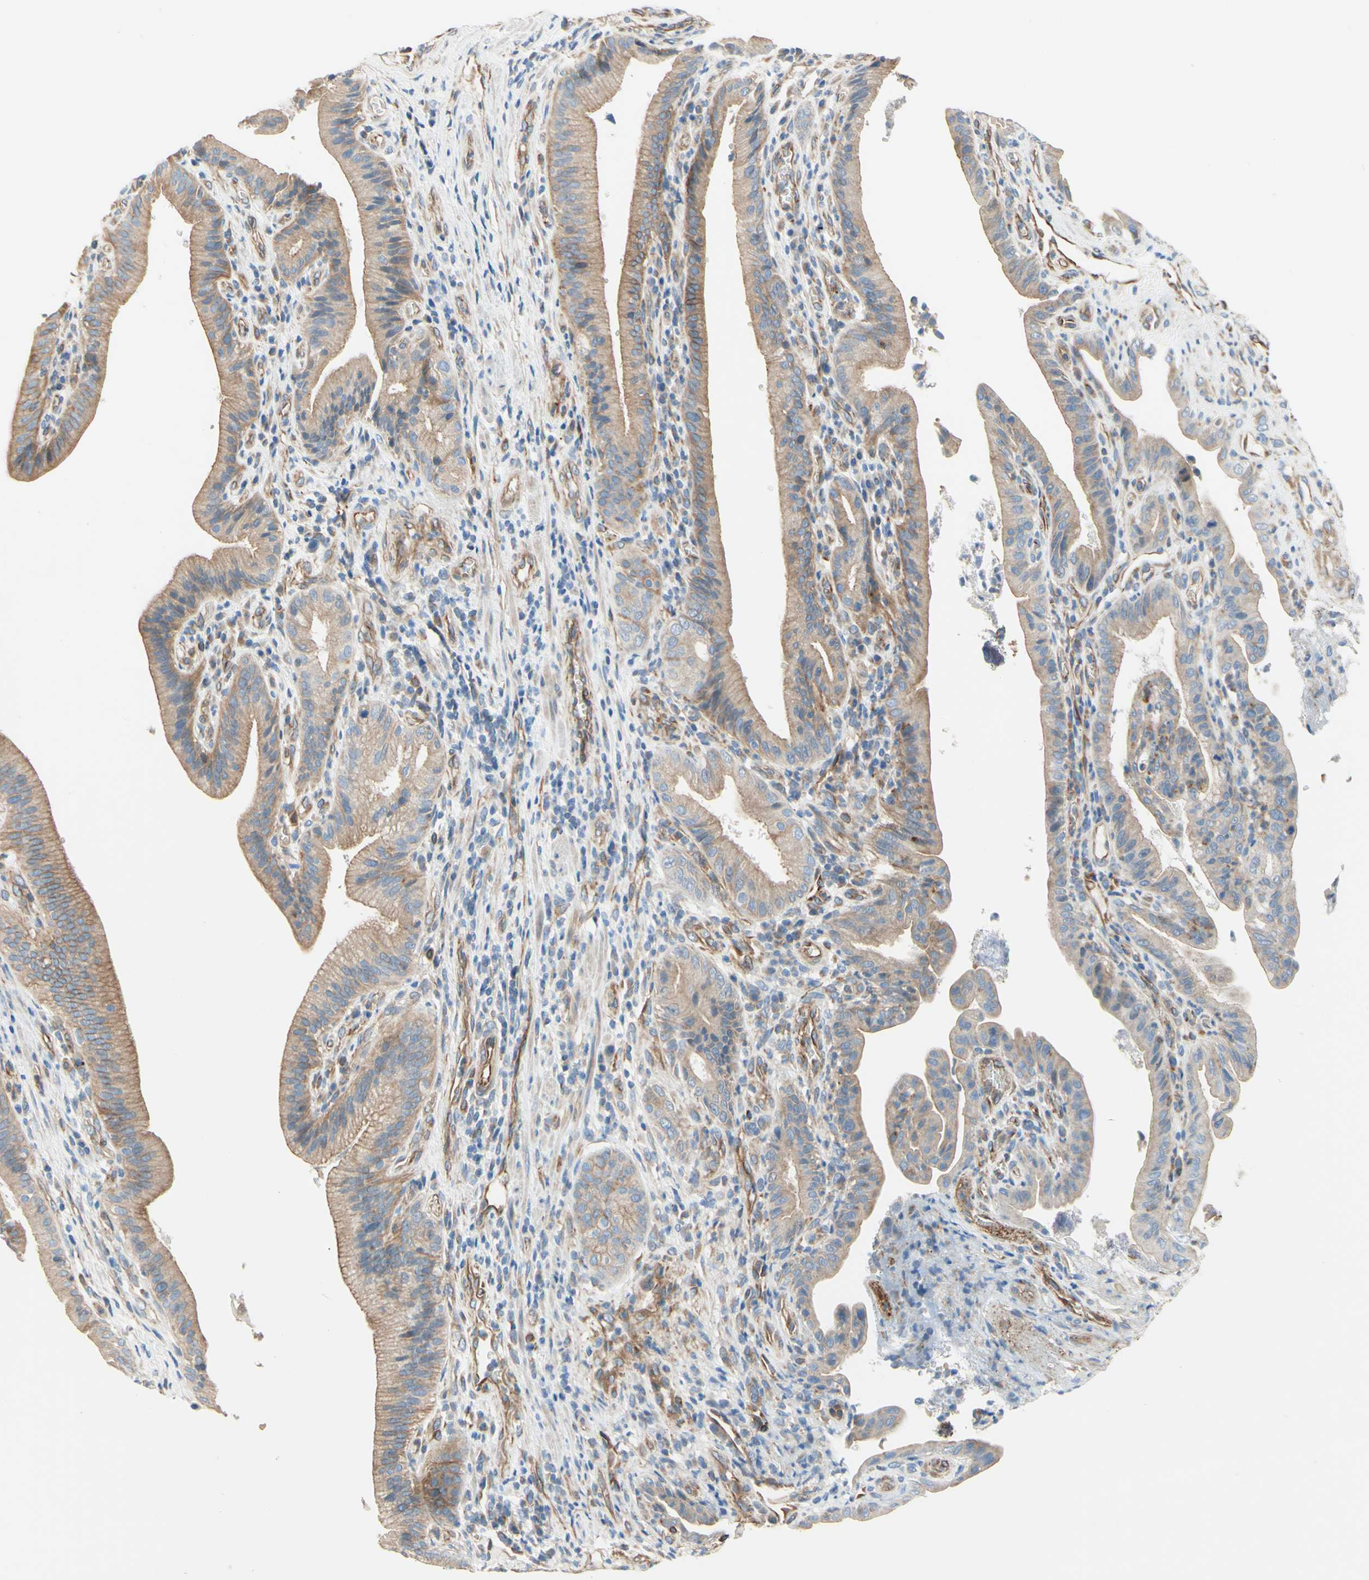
{"staining": {"intensity": "weak", "quantity": ">75%", "location": "cytoplasmic/membranous"}, "tissue": "pancreatic cancer", "cell_type": "Tumor cells", "image_type": "cancer", "snomed": [{"axis": "morphology", "description": "Adenocarcinoma, NOS"}, {"axis": "topography", "description": "Pancreas"}], "caption": "The photomicrograph demonstrates immunohistochemical staining of adenocarcinoma (pancreatic). There is weak cytoplasmic/membranous staining is seen in about >75% of tumor cells. (Stains: DAB in brown, nuclei in blue, Microscopy: brightfield microscopy at high magnification).", "gene": "ENDOD1", "patient": {"sex": "female", "age": 75}}